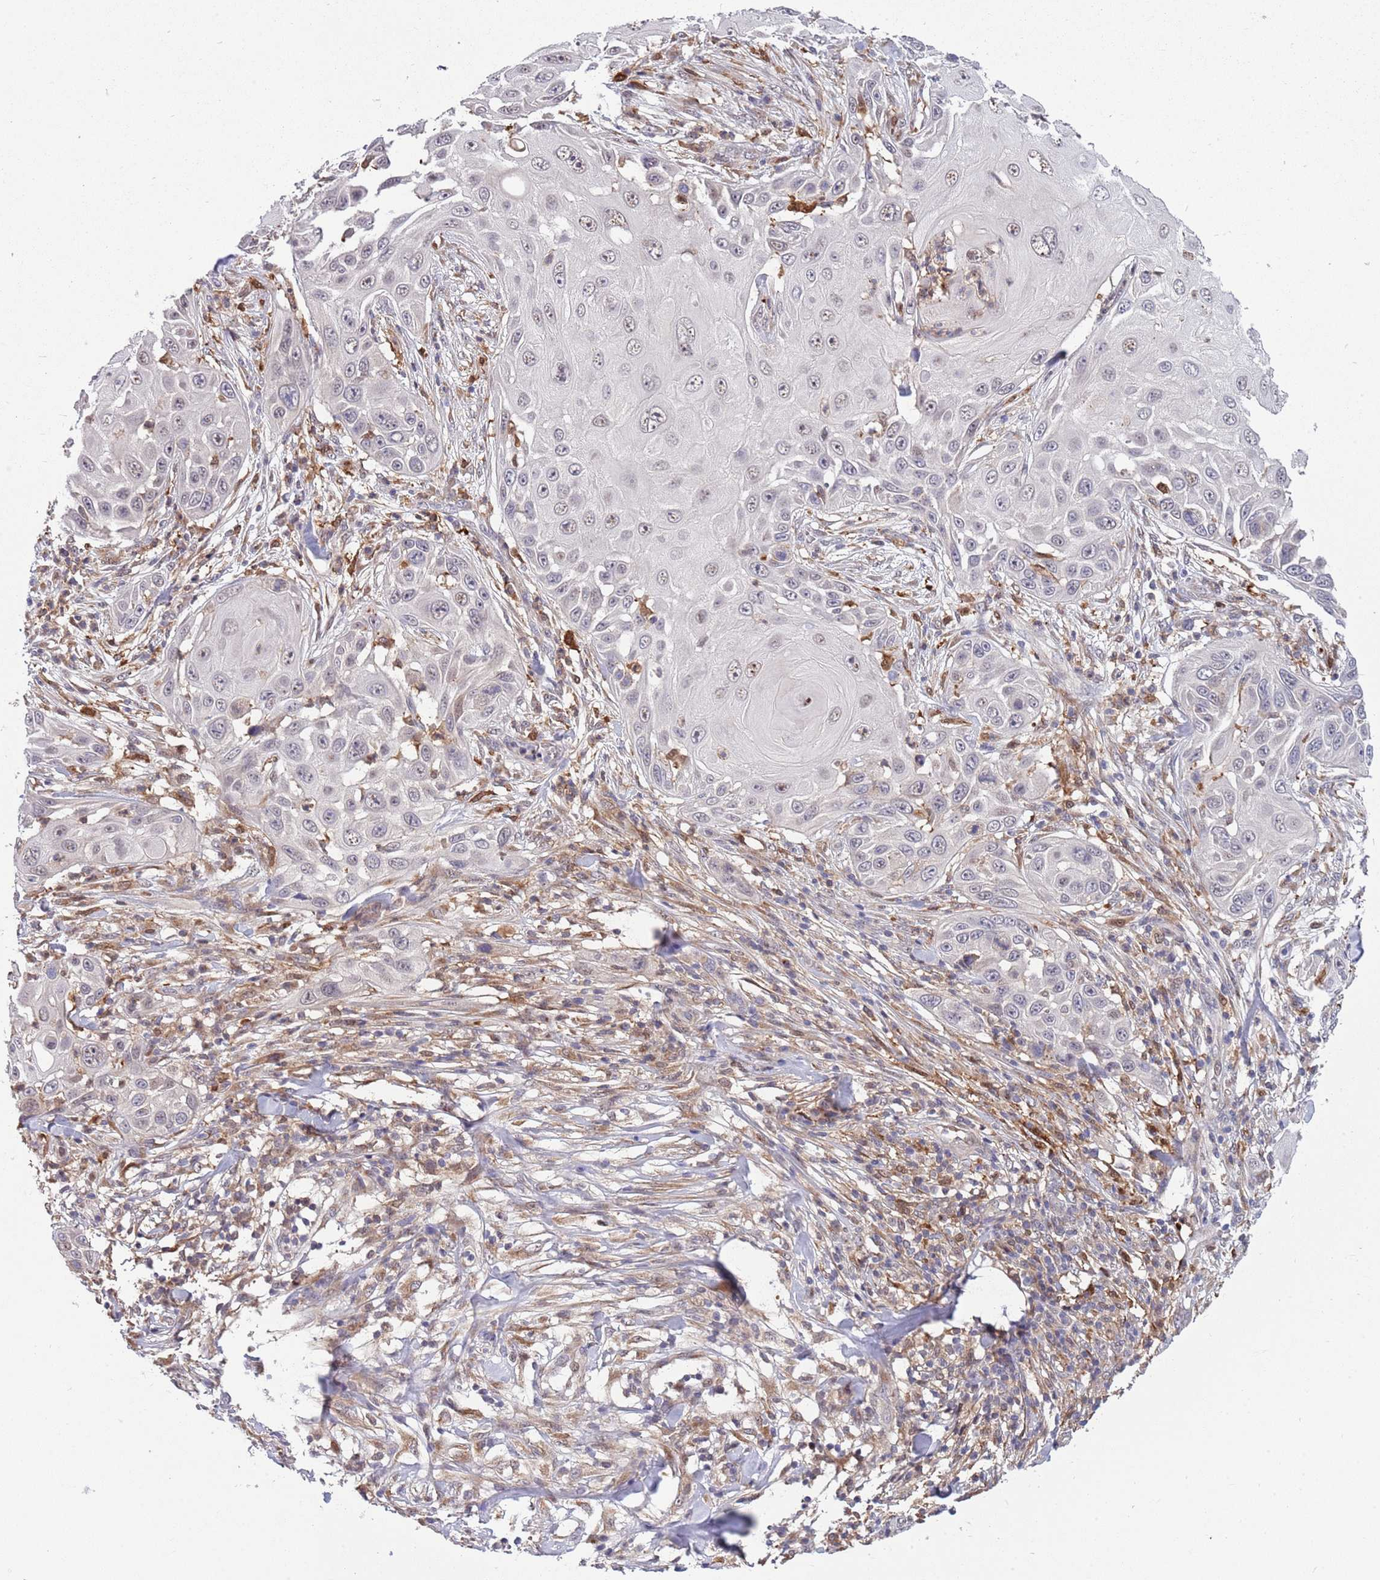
{"staining": {"intensity": "weak", "quantity": "25%-75%", "location": "nuclear"}, "tissue": "skin cancer", "cell_type": "Tumor cells", "image_type": "cancer", "snomed": [{"axis": "morphology", "description": "Squamous cell carcinoma, NOS"}, {"axis": "topography", "description": "Skin"}], "caption": "Skin squamous cell carcinoma stained with DAB immunohistochemistry exhibits low levels of weak nuclear staining in approximately 25%-75% of tumor cells.", "gene": "CCNJL", "patient": {"sex": "female", "age": 44}}